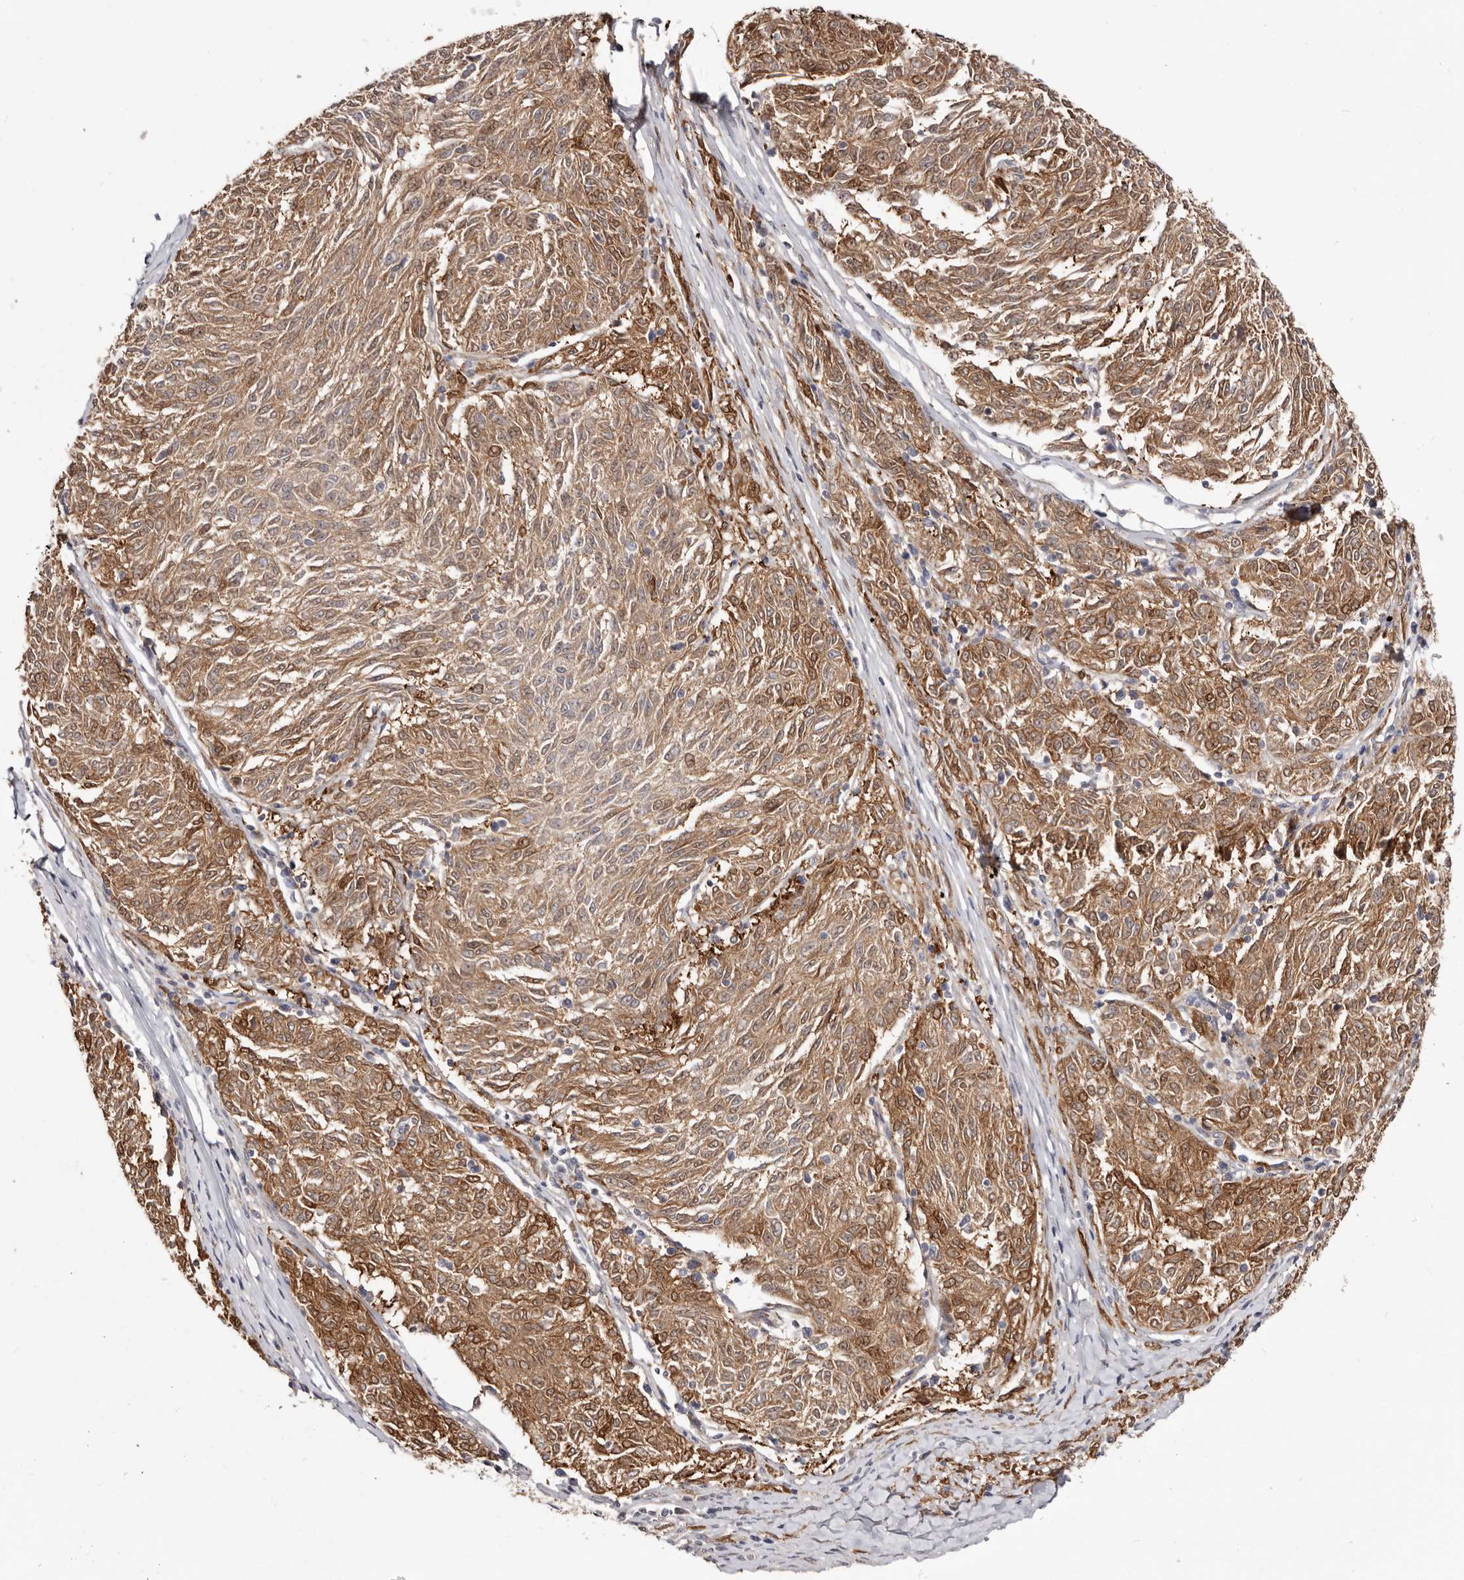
{"staining": {"intensity": "moderate", "quantity": ">75%", "location": "cytoplasmic/membranous,nuclear"}, "tissue": "melanoma", "cell_type": "Tumor cells", "image_type": "cancer", "snomed": [{"axis": "morphology", "description": "Malignant melanoma, NOS"}, {"axis": "topography", "description": "Skin"}], "caption": "Moderate cytoplasmic/membranous and nuclear expression for a protein is appreciated in about >75% of tumor cells of malignant melanoma using immunohistochemistry.", "gene": "GPATCH4", "patient": {"sex": "female", "age": 72}}